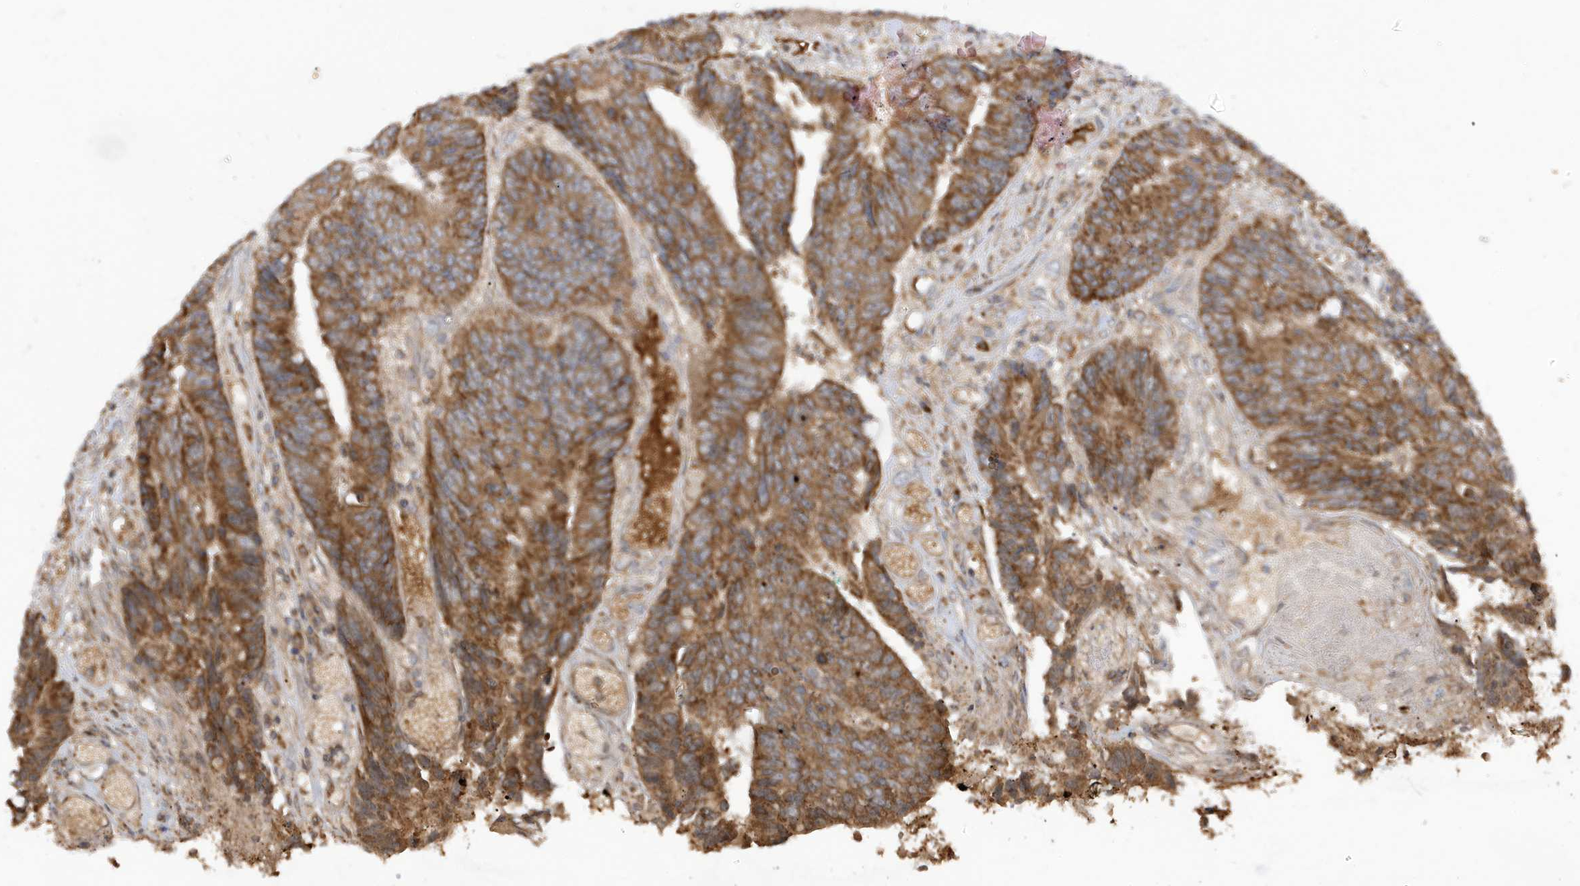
{"staining": {"intensity": "strong", "quantity": ">75%", "location": "cytoplasmic/membranous"}, "tissue": "colorectal cancer", "cell_type": "Tumor cells", "image_type": "cancer", "snomed": [{"axis": "morphology", "description": "Adenocarcinoma, NOS"}, {"axis": "topography", "description": "Rectum"}], "caption": "Immunohistochemical staining of adenocarcinoma (colorectal) shows strong cytoplasmic/membranous protein expression in about >75% of tumor cells.", "gene": "NPPC", "patient": {"sex": "male", "age": 84}}